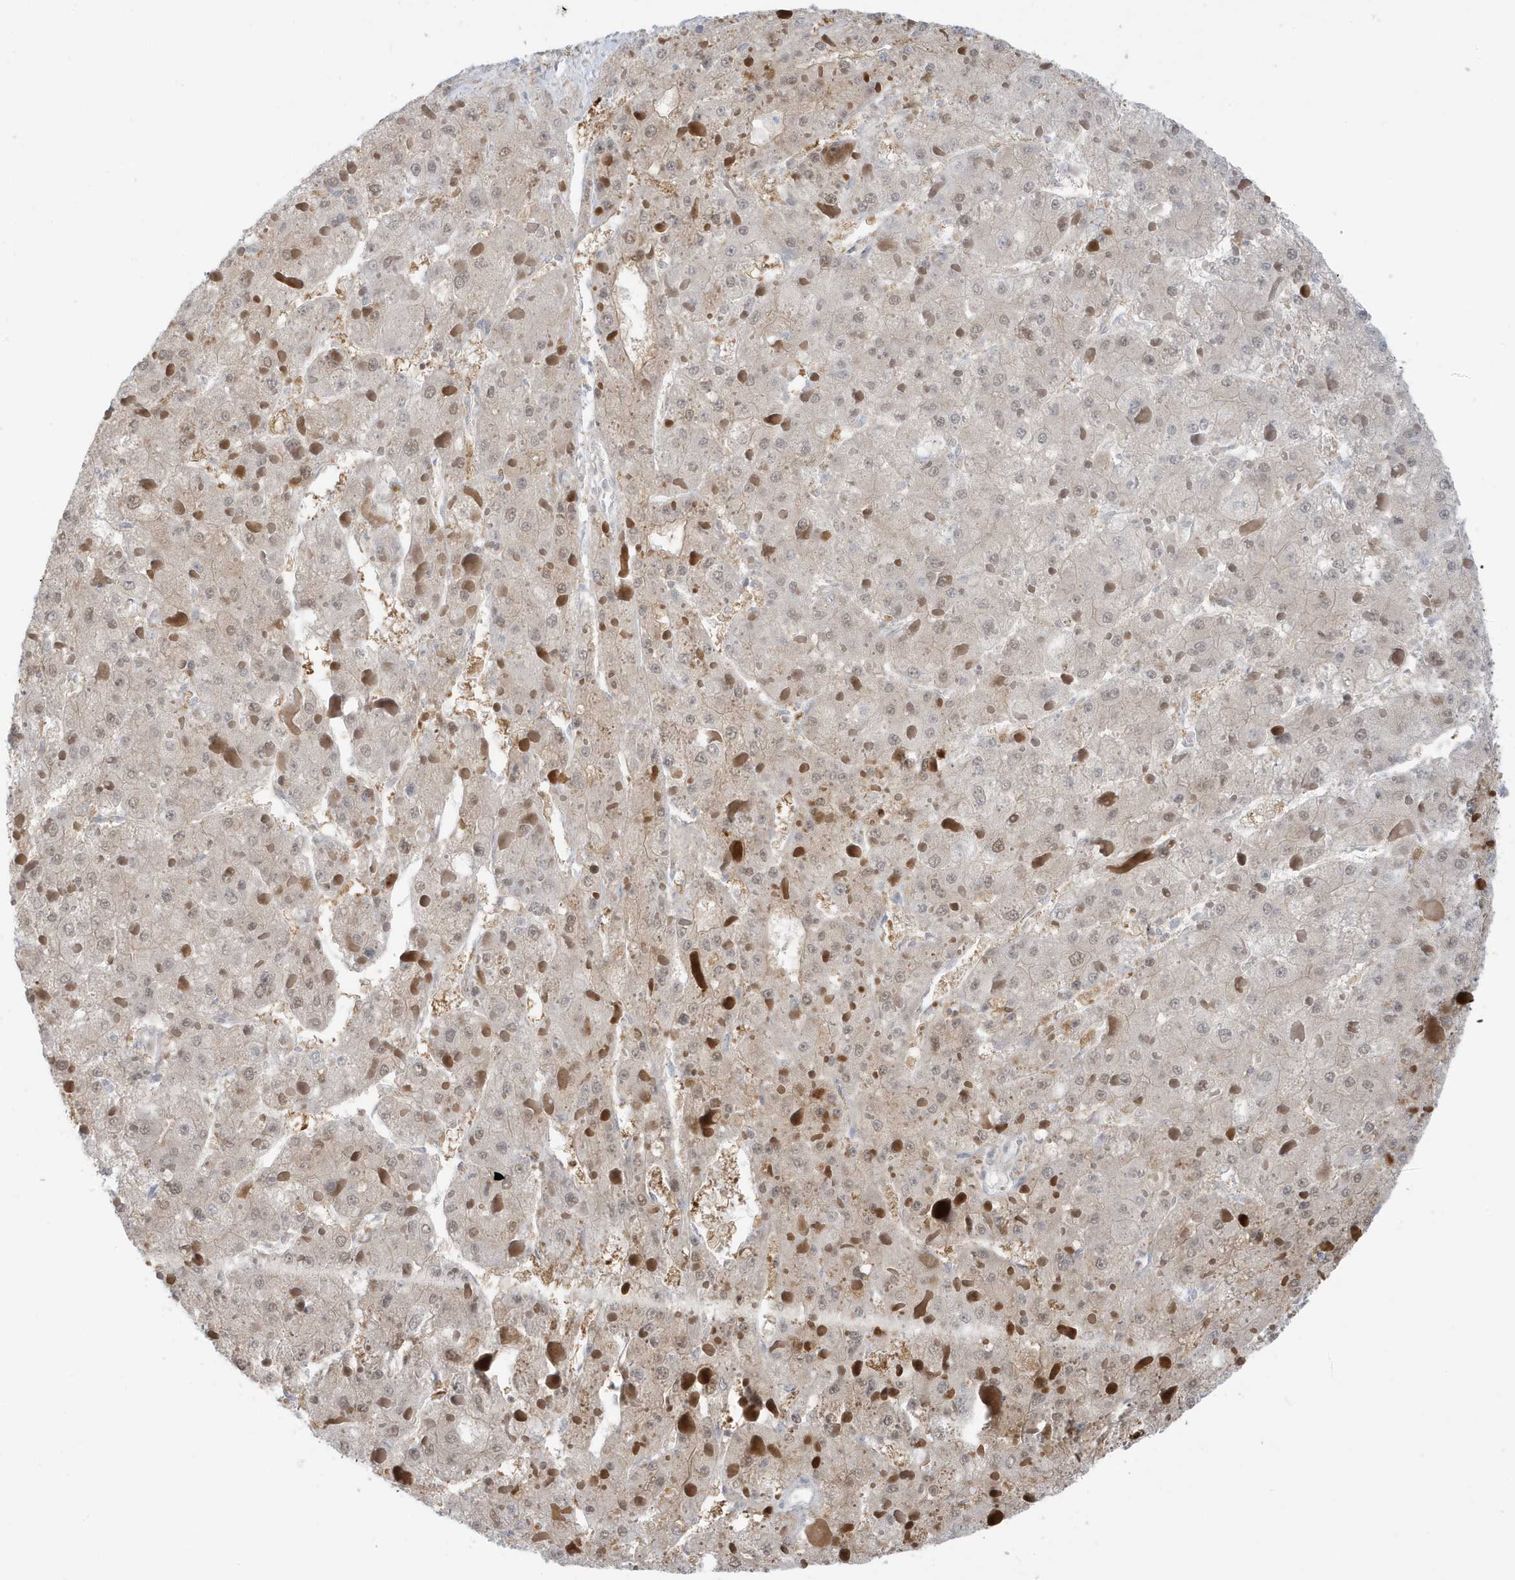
{"staining": {"intensity": "weak", "quantity": "<25%", "location": "cytoplasmic/membranous"}, "tissue": "liver cancer", "cell_type": "Tumor cells", "image_type": "cancer", "snomed": [{"axis": "morphology", "description": "Carcinoma, Hepatocellular, NOS"}, {"axis": "topography", "description": "Liver"}], "caption": "The image displays no staining of tumor cells in liver hepatocellular carcinoma.", "gene": "OGA", "patient": {"sex": "female", "age": 73}}